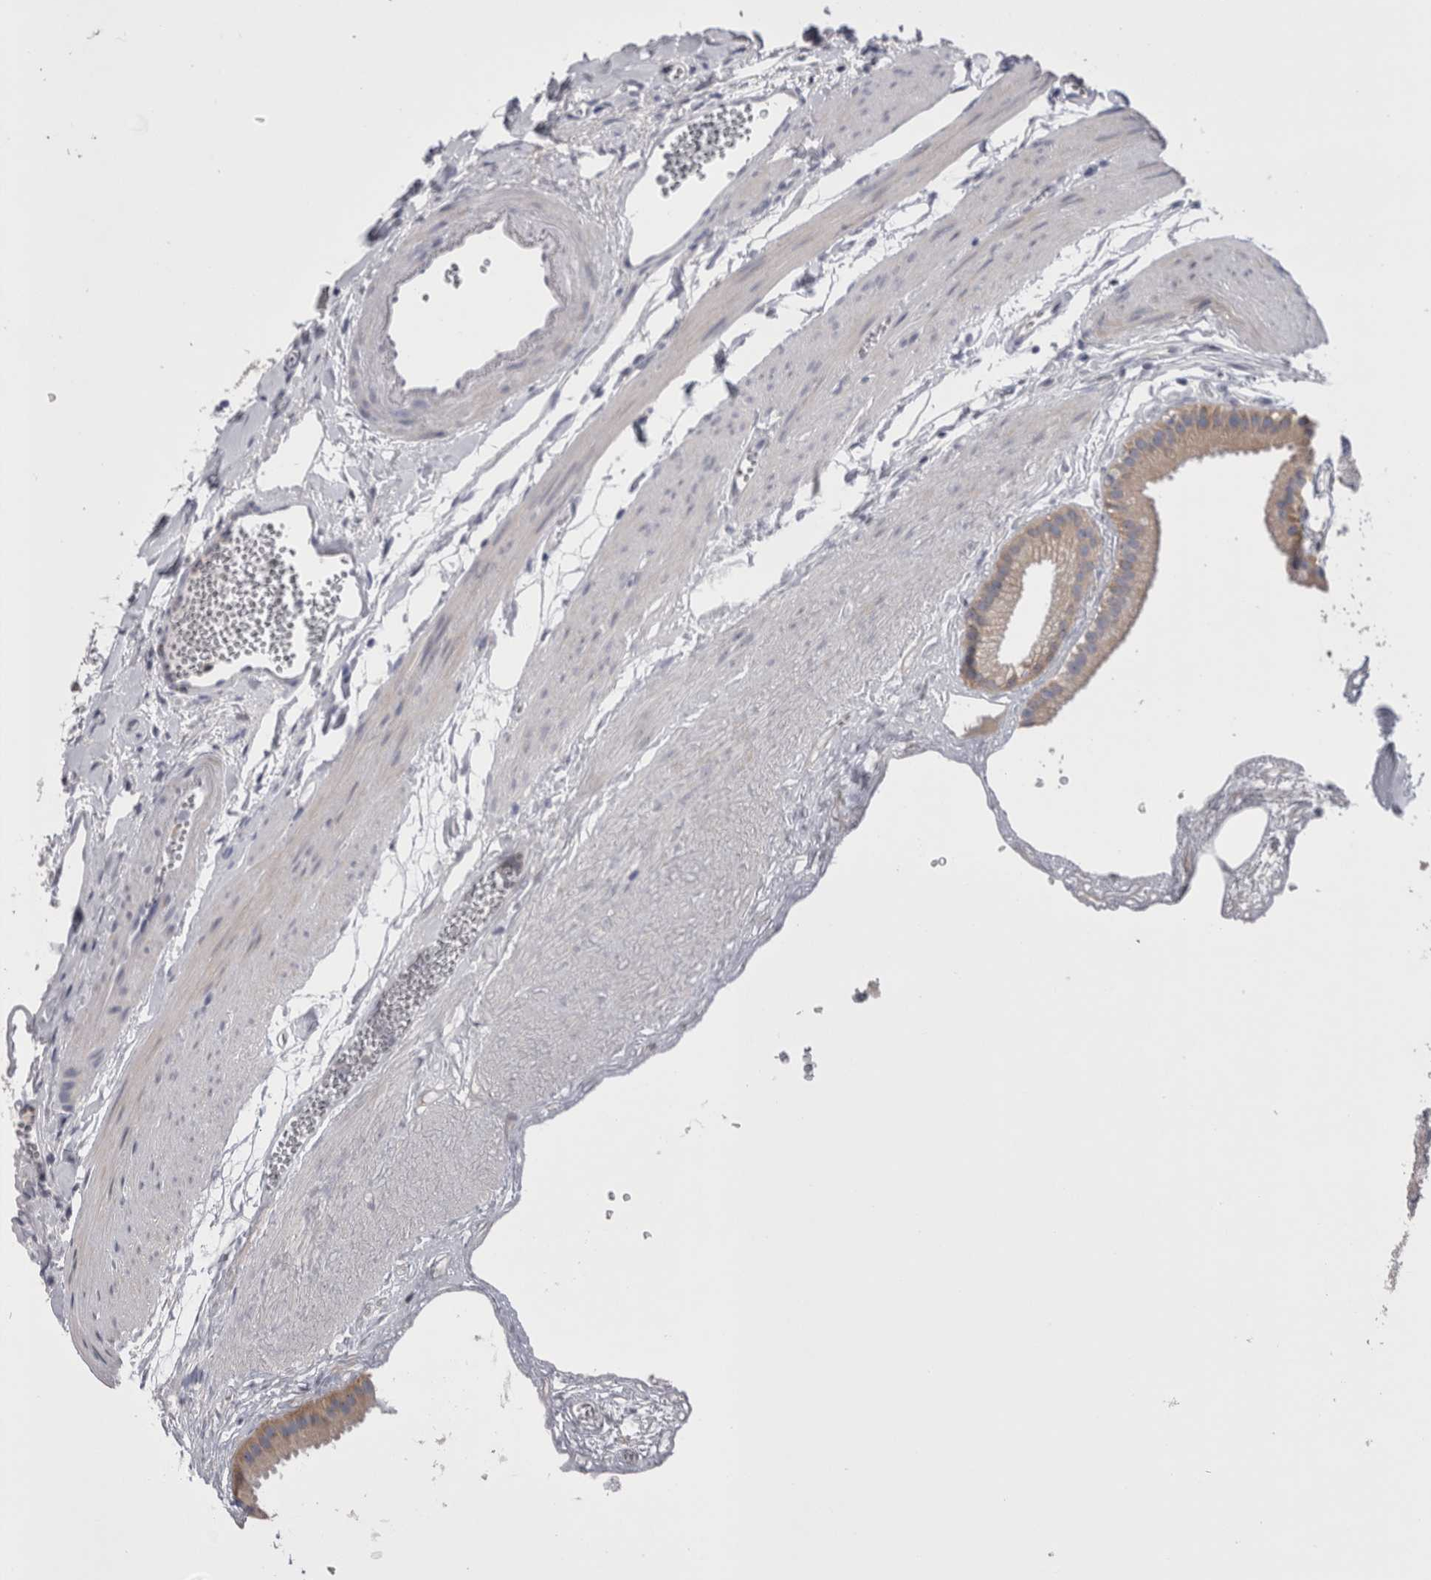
{"staining": {"intensity": "weak", "quantity": "<25%", "location": "cytoplasmic/membranous"}, "tissue": "gallbladder", "cell_type": "Glandular cells", "image_type": "normal", "snomed": [{"axis": "morphology", "description": "Normal tissue, NOS"}, {"axis": "topography", "description": "Gallbladder"}], "caption": "Glandular cells are negative for protein expression in benign human gallbladder. (Stains: DAB (3,3'-diaminobenzidine) immunohistochemistry (IHC) with hematoxylin counter stain, Microscopy: brightfield microscopy at high magnification).", "gene": "PWP2", "patient": {"sex": "female", "age": 64}}